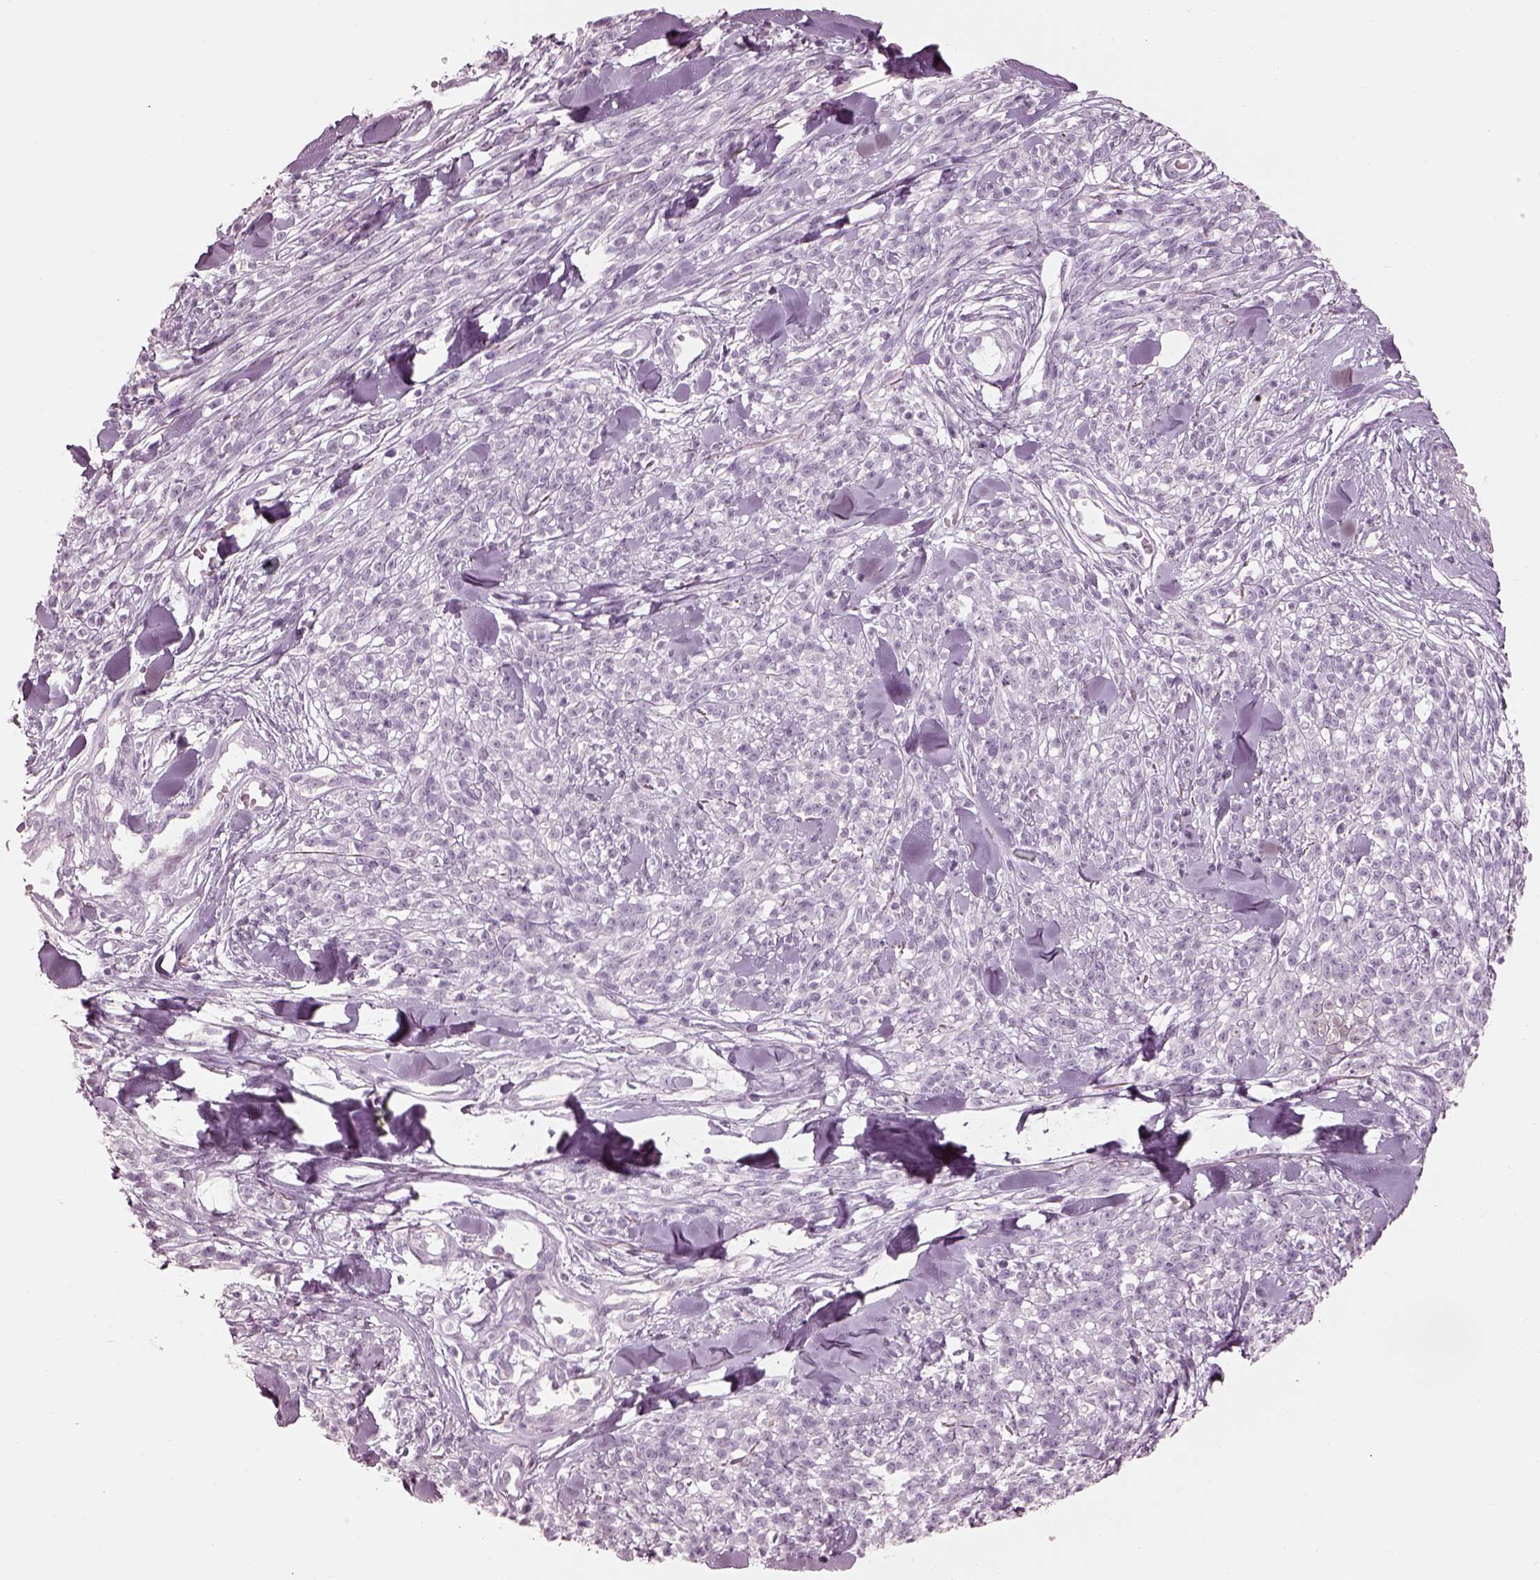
{"staining": {"intensity": "negative", "quantity": "none", "location": "none"}, "tissue": "melanoma", "cell_type": "Tumor cells", "image_type": "cancer", "snomed": [{"axis": "morphology", "description": "Malignant melanoma, NOS"}, {"axis": "topography", "description": "Skin"}, {"axis": "topography", "description": "Skin of trunk"}], "caption": "Tumor cells show no significant protein staining in melanoma.", "gene": "RSPH9", "patient": {"sex": "male", "age": 74}}